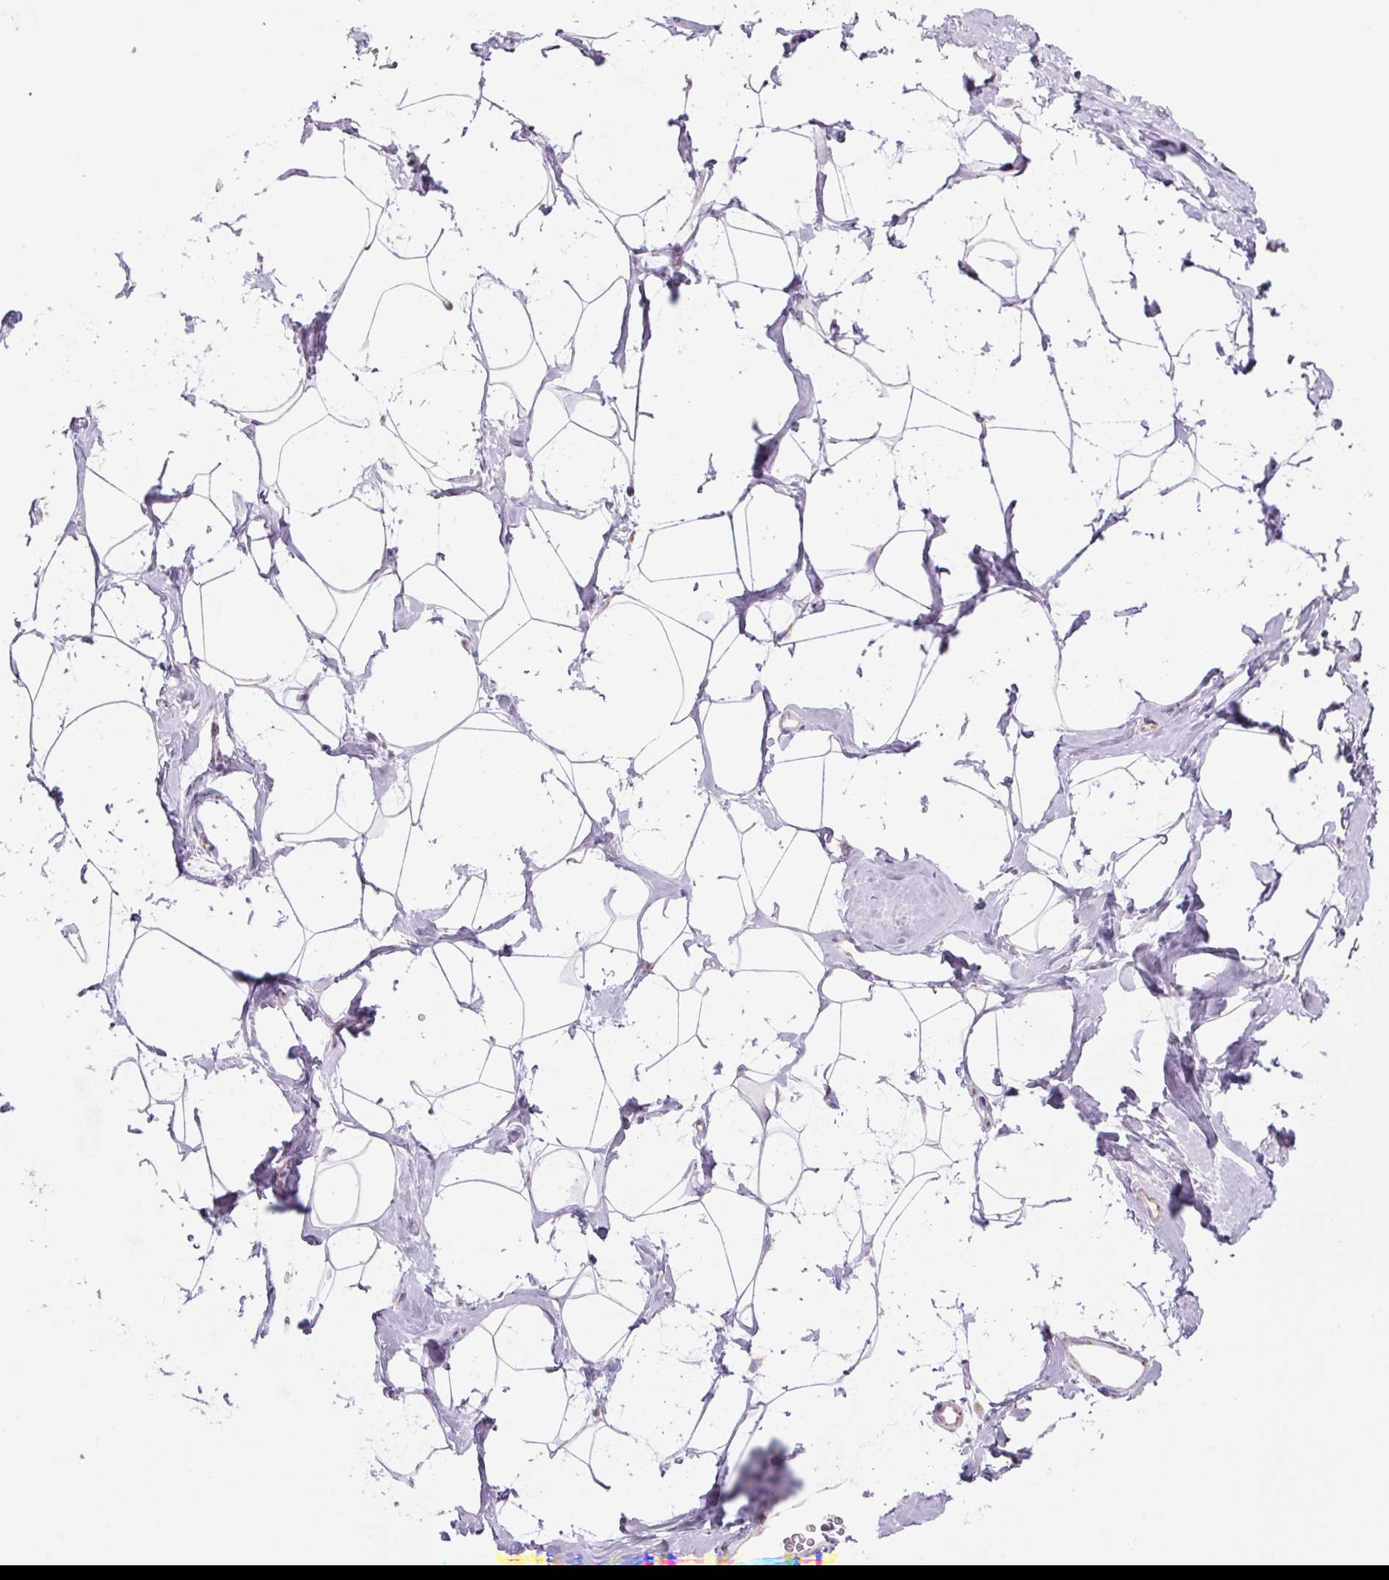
{"staining": {"intensity": "negative", "quantity": "none", "location": "none"}, "tissue": "breast", "cell_type": "Adipocytes", "image_type": "normal", "snomed": [{"axis": "morphology", "description": "Normal tissue, NOS"}, {"axis": "topography", "description": "Breast"}], "caption": "Immunohistochemistry micrograph of benign breast: human breast stained with DAB shows no significant protein positivity in adipocytes.", "gene": "CCNI2", "patient": {"sex": "female", "age": 32}}